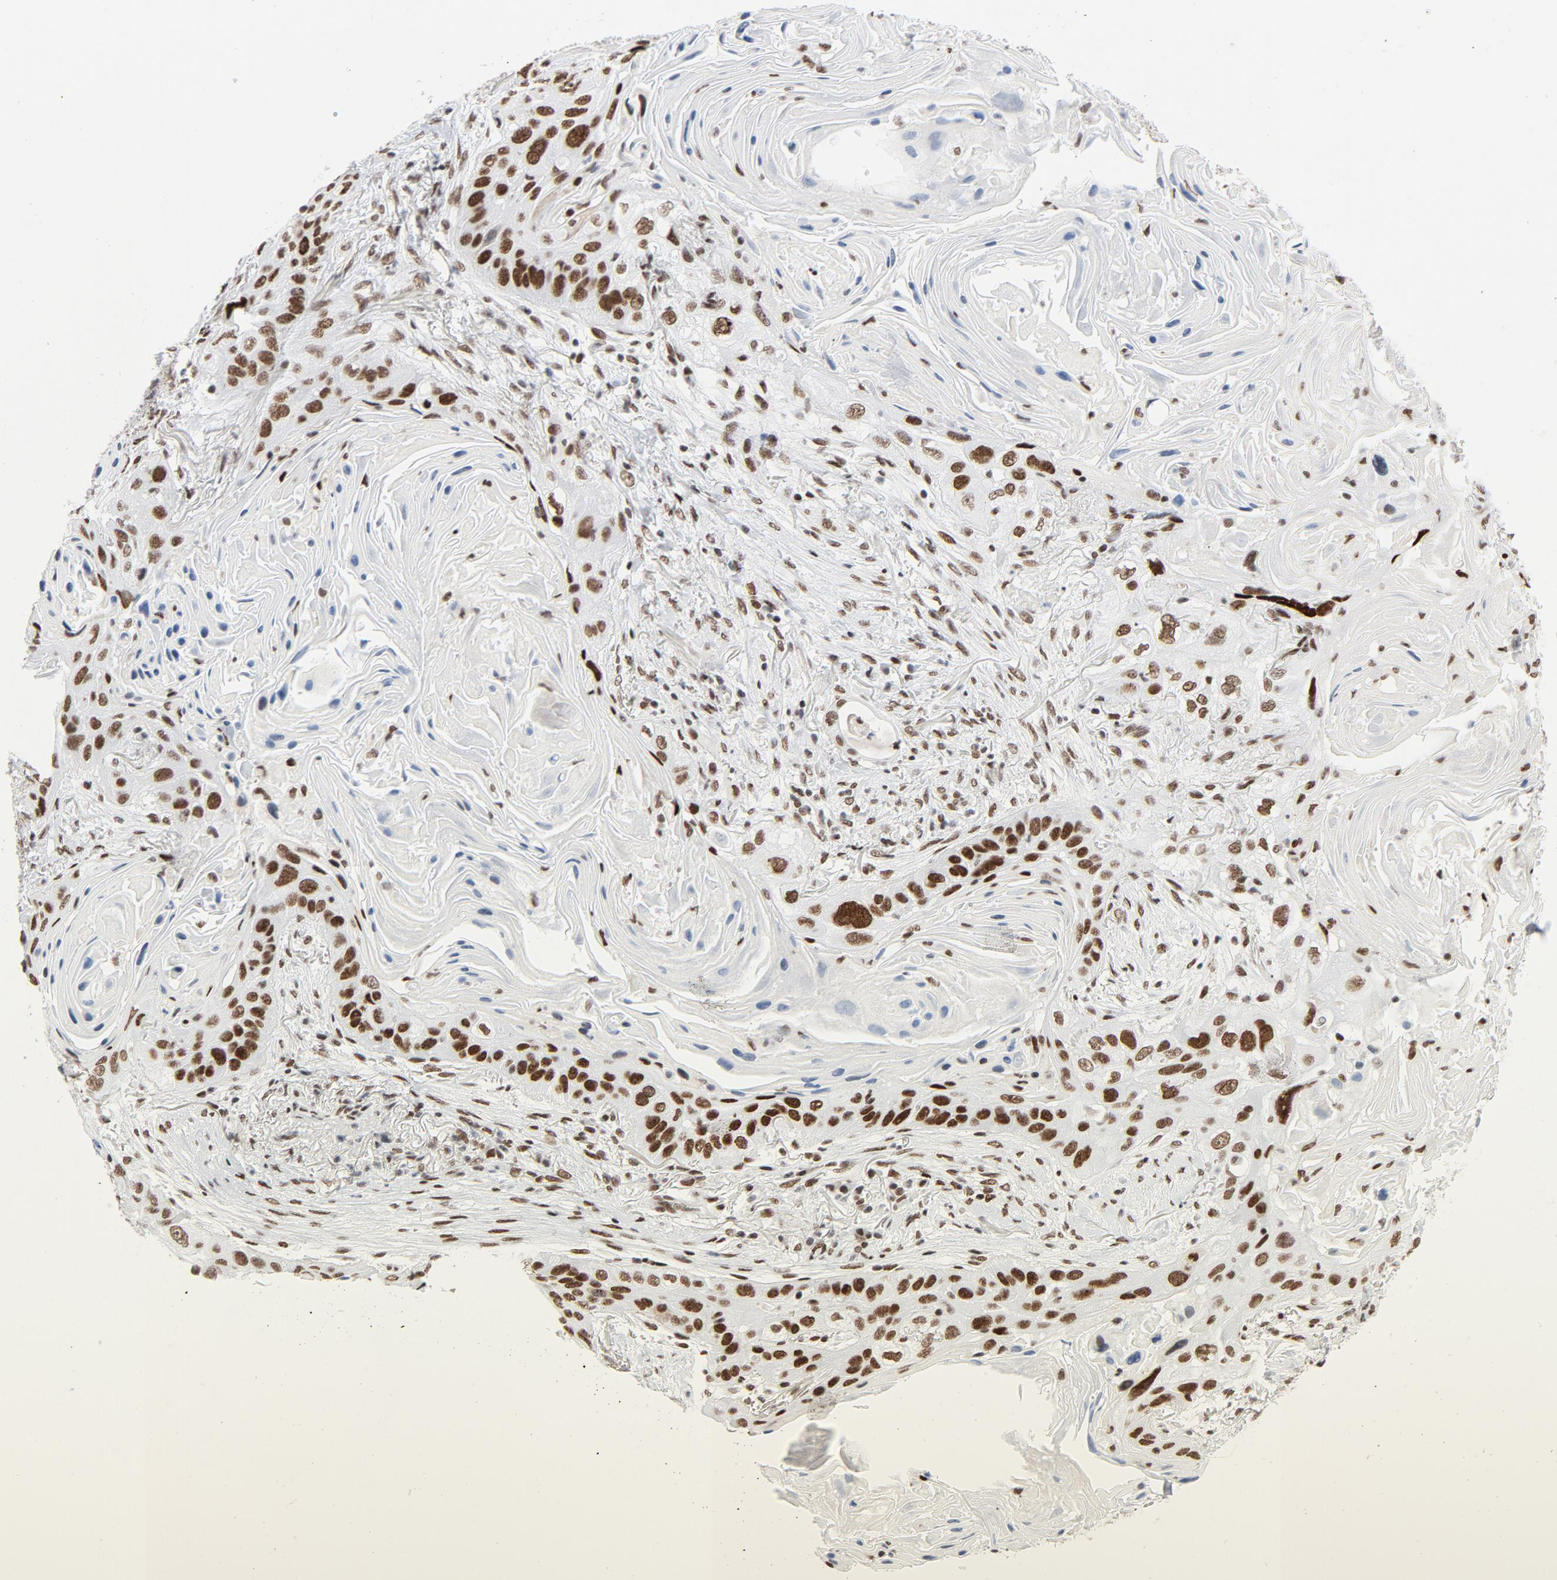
{"staining": {"intensity": "strong", "quantity": ">75%", "location": "nuclear"}, "tissue": "lung cancer", "cell_type": "Tumor cells", "image_type": "cancer", "snomed": [{"axis": "morphology", "description": "Squamous cell carcinoma, NOS"}, {"axis": "topography", "description": "Lung"}], "caption": "An image showing strong nuclear positivity in approximately >75% of tumor cells in lung squamous cell carcinoma, as visualized by brown immunohistochemical staining.", "gene": "HSF1", "patient": {"sex": "female", "age": 67}}